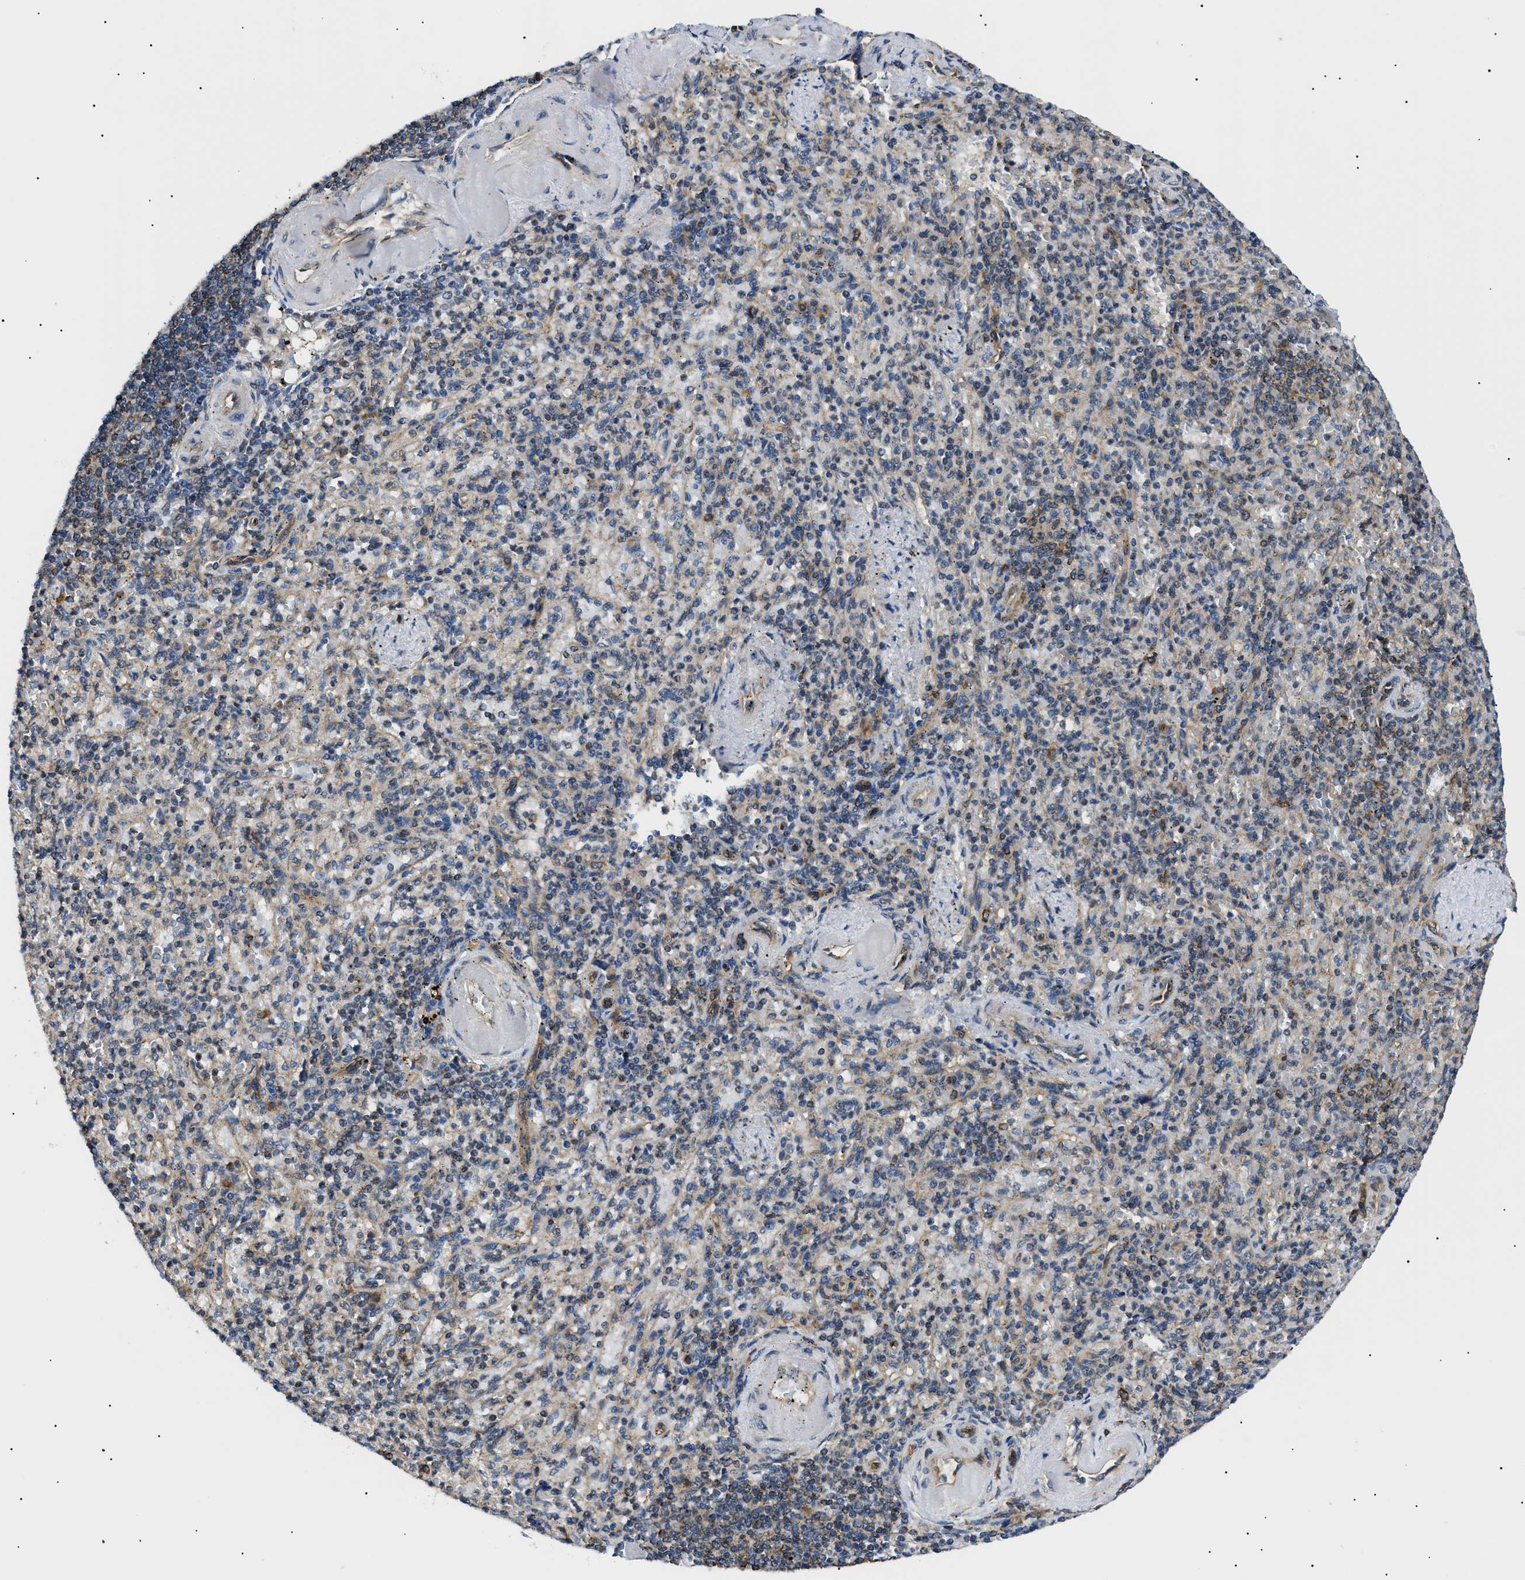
{"staining": {"intensity": "weak", "quantity": ">75%", "location": "cytoplasmic/membranous"}, "tissue": "spleen", "cell_type": "Cells in red pulp", "image_type": "normal", "snomed": [{"axis": "morphology", "description": "Normal tissue, NOS"}, {"axis": "topography", "description": "Spleen"}], "caption": "Spleen stained with DAB immunohistochemistry shows low levels of weak cytoplasmic/membranous expression in approximately >75% of cells in red pulp.", "gene": "SRPK1", "patient": {"sex": "female", "age": 74}}